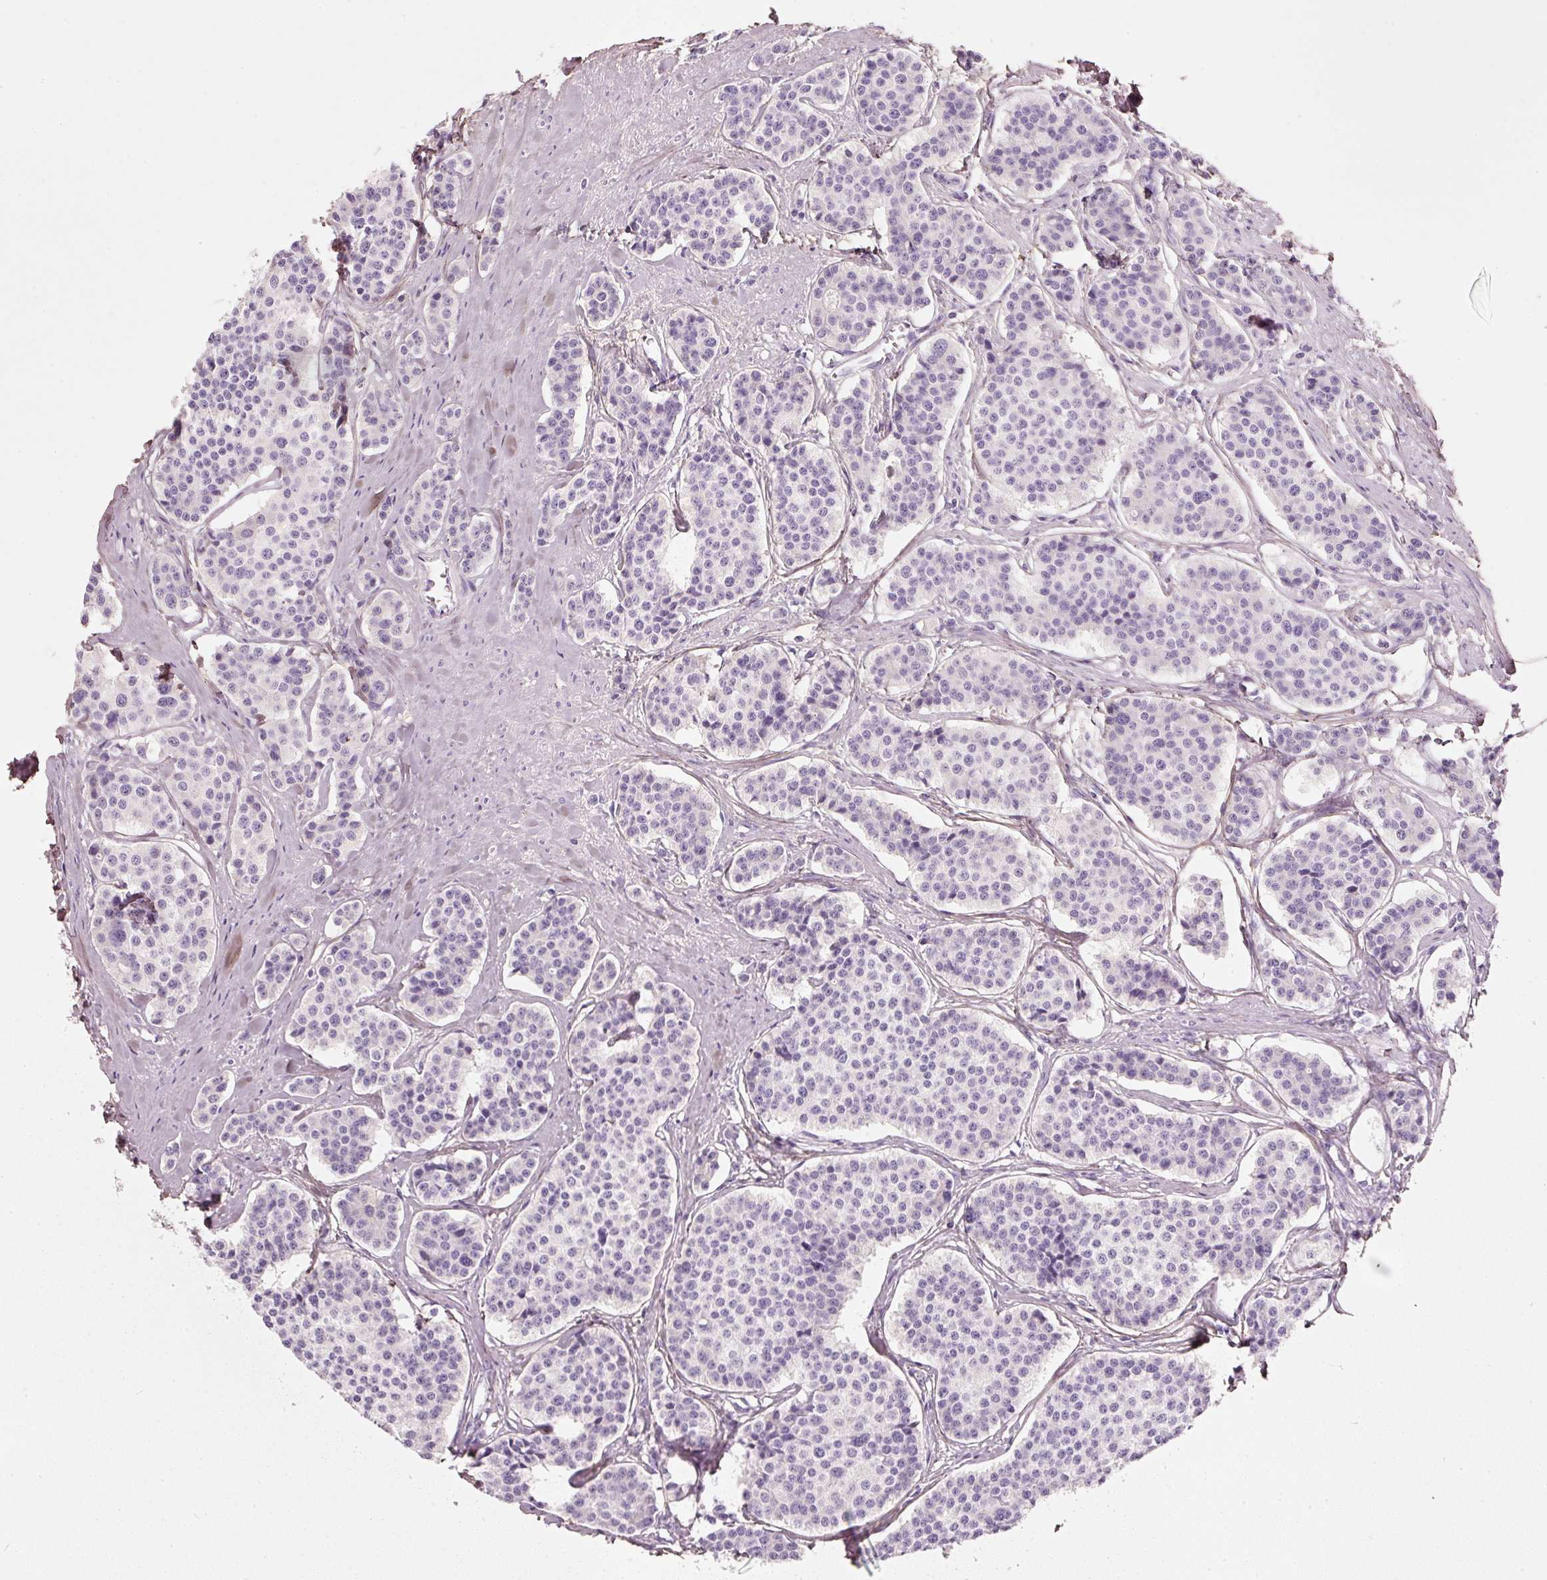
{"staining": {"intensity": "negative", "quantity": "none", "location": "none"}, "tissue": "carcinoid", "cell_type": "Tumor cells", "image_type": "cancer", "snomed": [{"axis": "morphology", "description": "Carcinoid, malignant, NOS"}, {"axis": "topography", "description": "Small intestine"}], "caption": "Immunohistochemistry image of human carcinoid stained for a protein (brown), which exhibits no staining in tumor cells.", "gene": "PDXDC1", "patient": {"sex": "male", "age": 60}}